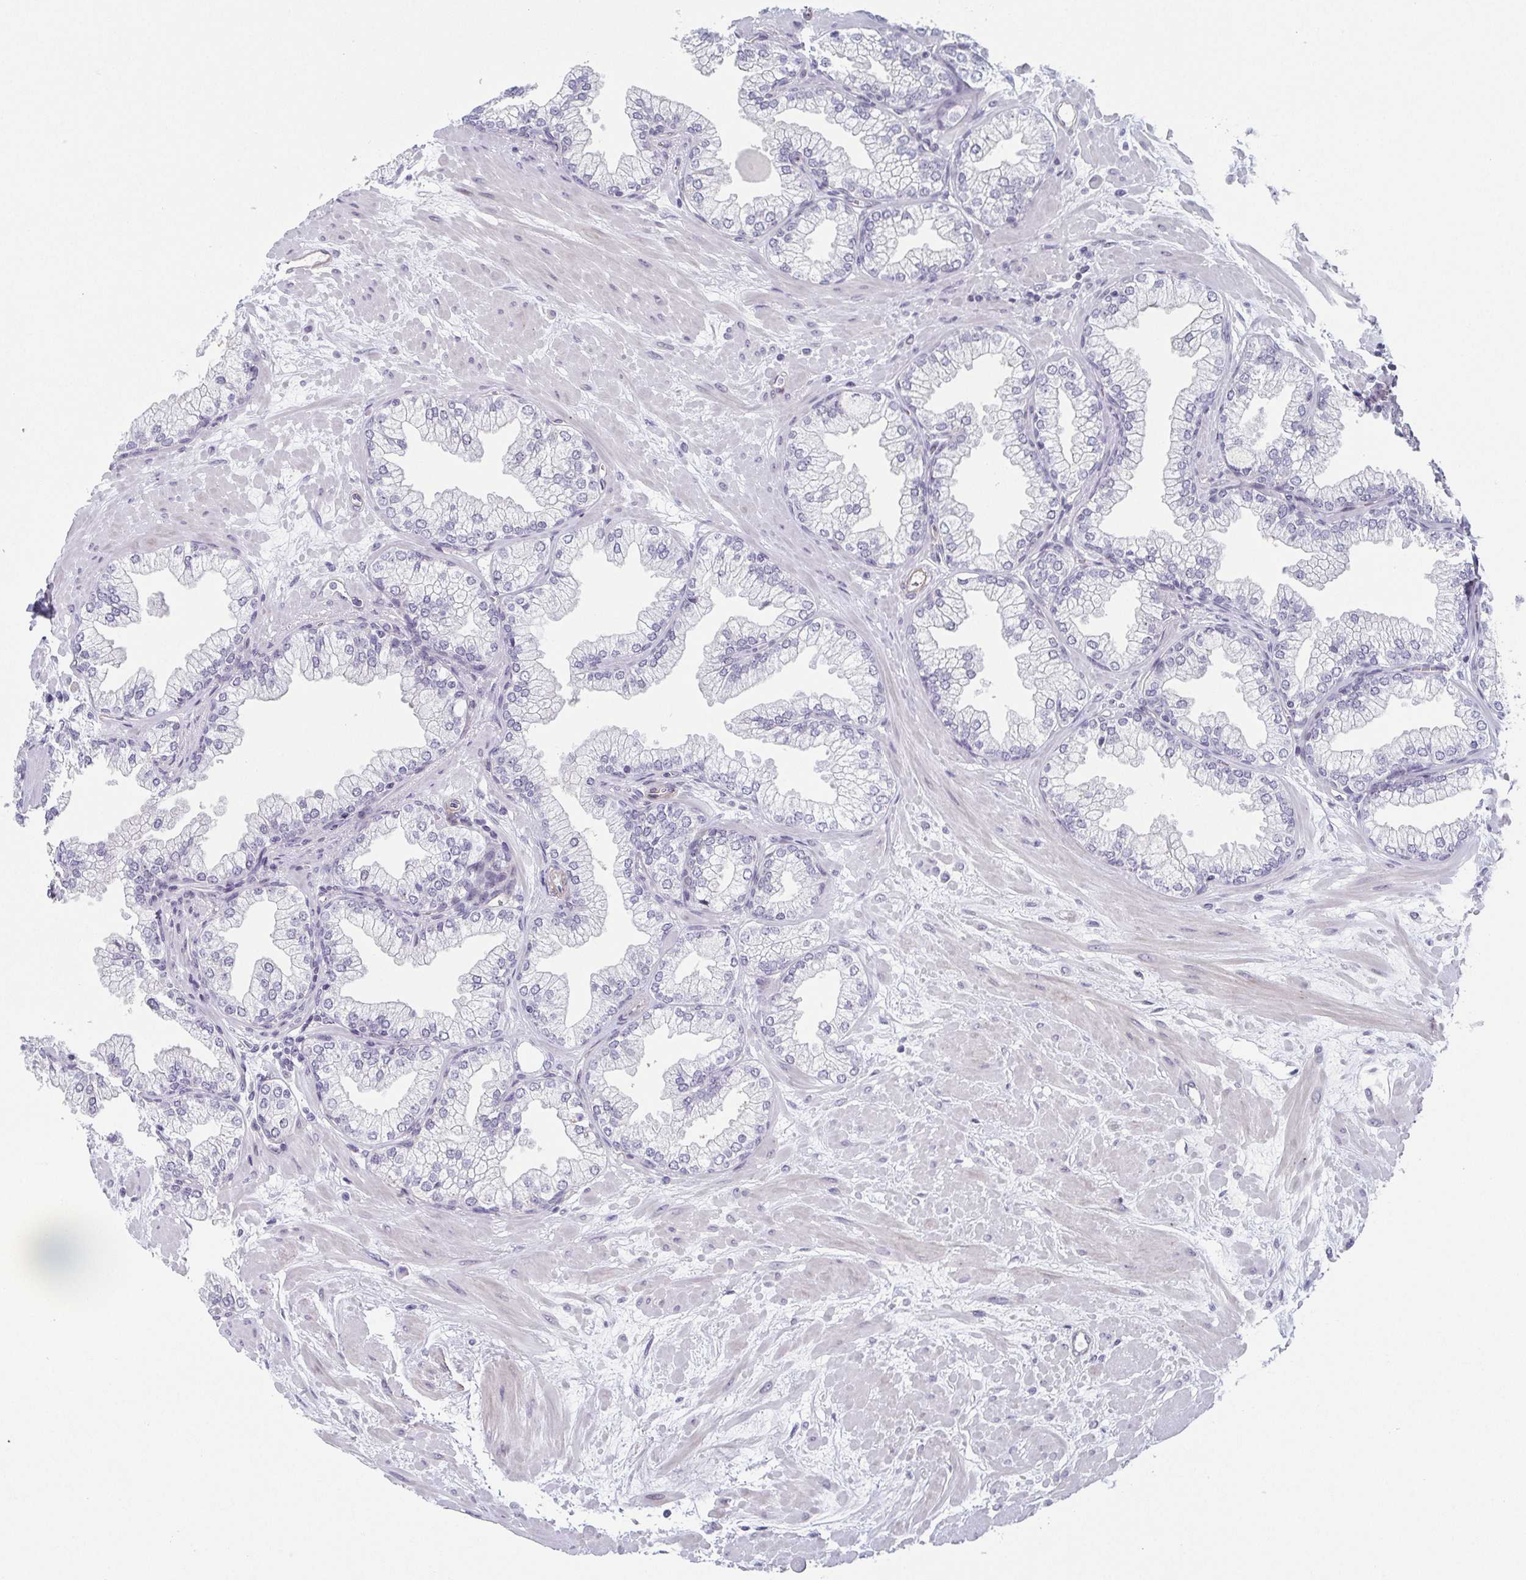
{"staining": {"intensity": "negative", "quantity": "none", "location": "none"}, "tissue": "prostate", "cell_type": "Glandular cells", "image_type": "normal", "snomed": [{"axis": "morphology", "description": "Normal tissue, NOS"}, {"axis": "topography", "description": "Prostate"}, {"axis": "topography", "description": "Peripheral nerve tissue"}], "caption": "The immunohistochemistry photomicrograph has no significant expression in glandular cells of prostate. Brightfield microscopy of IHC stained with DAB (3,3'-diaminobenzidine) (brown) and hematoxylin (blue), captured at high magnification.", "gene": "EXOSC7", "patient": {"sex": "male", "age": 61}}